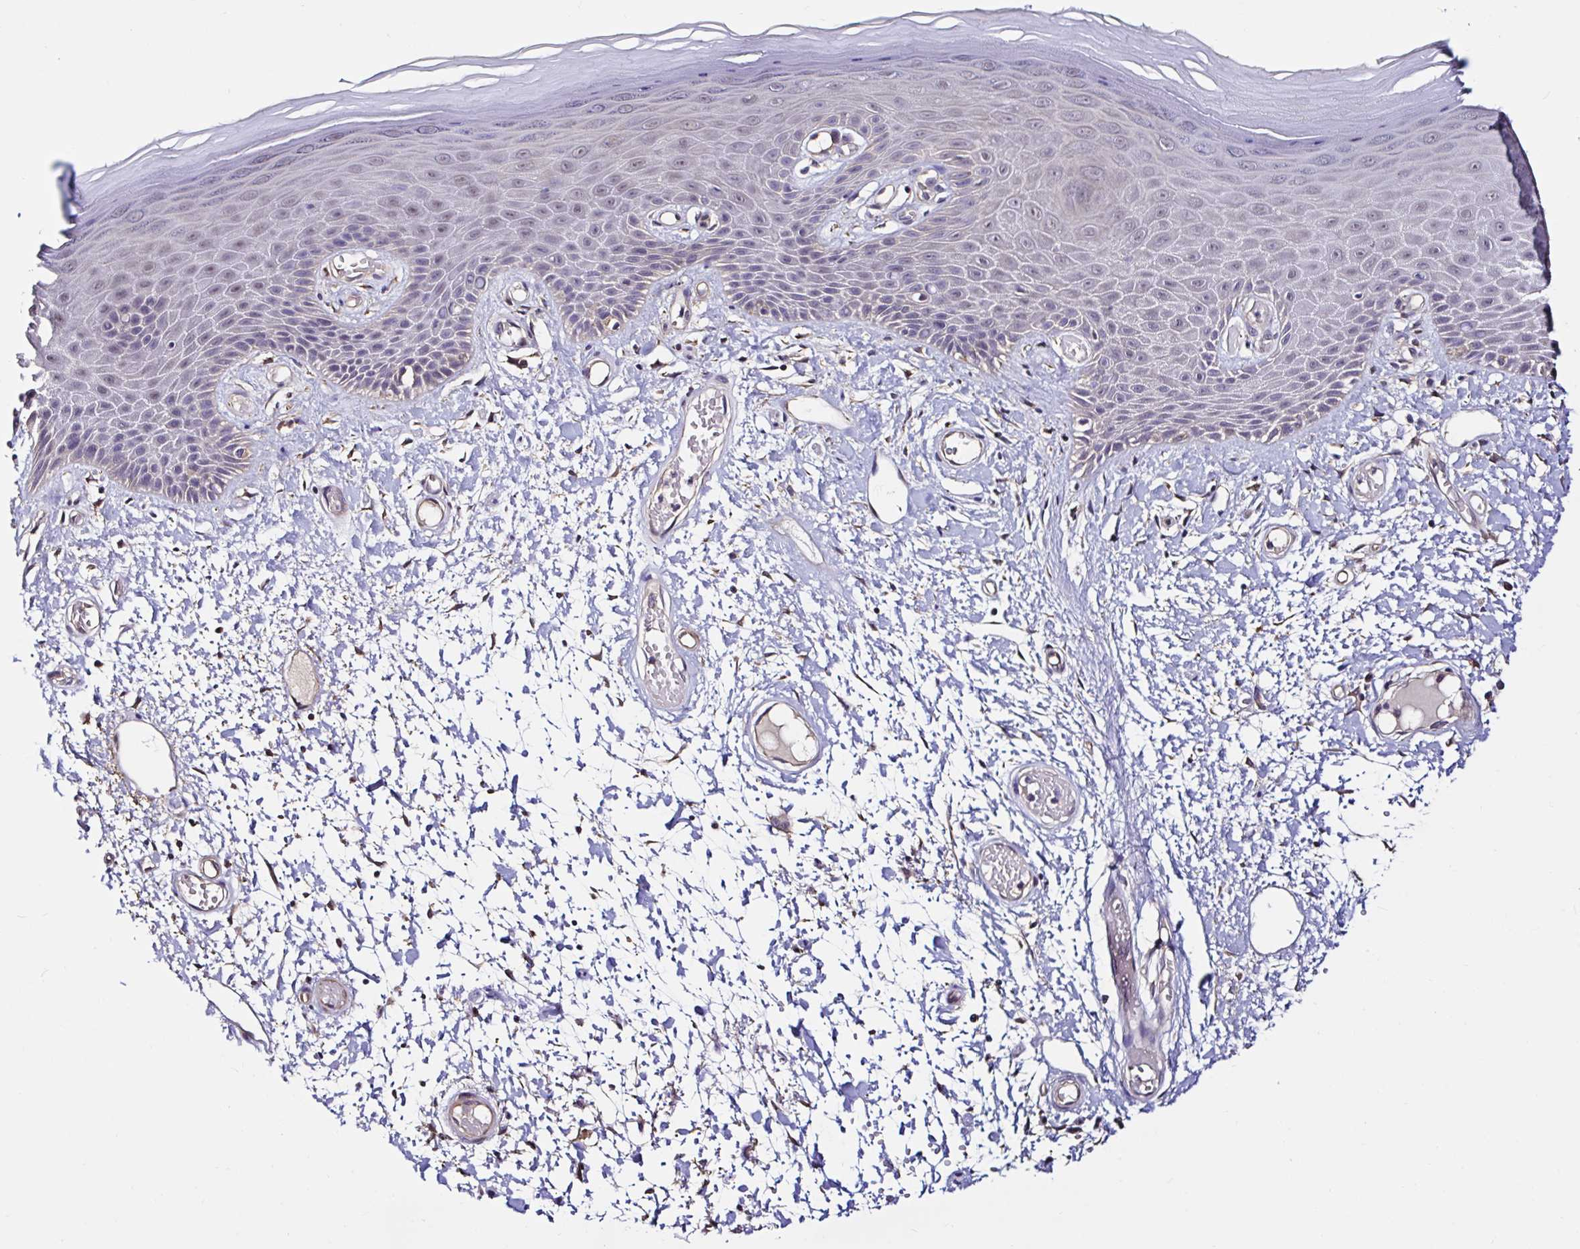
{"staining": {"intensity": "negative", "quantity": "none", "location": "none"}, "tissue": "skin", "cell_type": "Epidermal cells", "image_type": "normal", "snomed": [{"axis": "morphology", "description": "Normal tissue, NOS"}, {"axis": "topography", "description": "Anal"}, {"axis": "topography", "description": "Peripheral nerve tissue"}], "caption": "Epidermal cells show no significant protein staining in benign skin. (Brightfield microscopy of DAB (3,3'-diaminobenzidine) IHC at high magnification).", "gene": "RSRP1", "patient": {"sex": "male", "age": 78}}